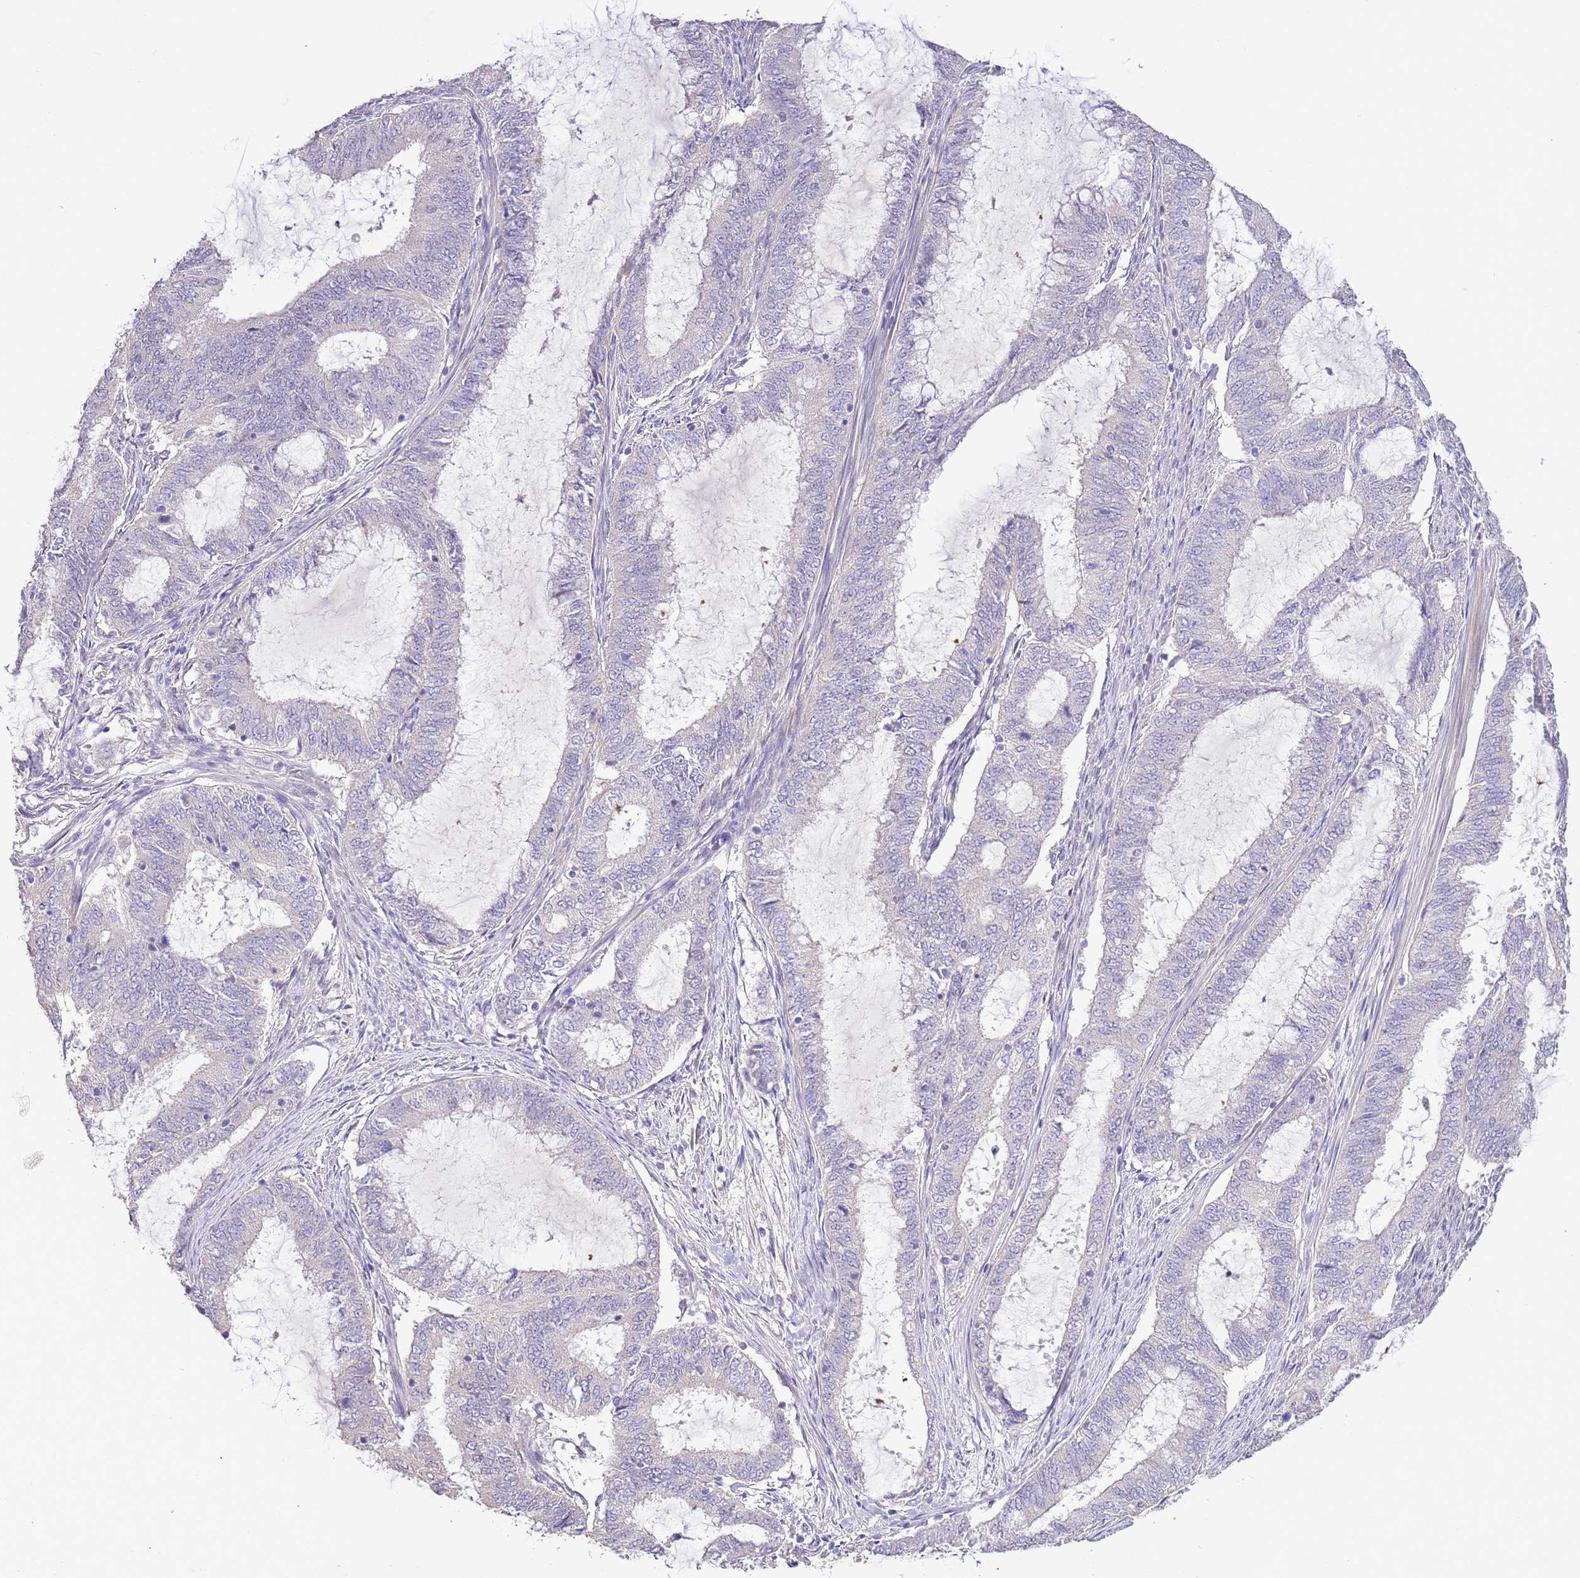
{"staining": {"intensity": "negative", "quantity": "none", "location": "none"}, "tissue": "endometrial cancer", "cell_type": "Tumor cells", "image_type": "cancer", "snomed": [{"axis": "morphology", "description": "Adenocarcinoma, NOS"}, {"axis": "topography", "description": "Endometrium"}], "caption": "An image of endometrial cancer stained for a protein reveals no brown staining in tumor cells.", "gene": "ZNF658", "patient": {"sex": "female", "age": 51}}